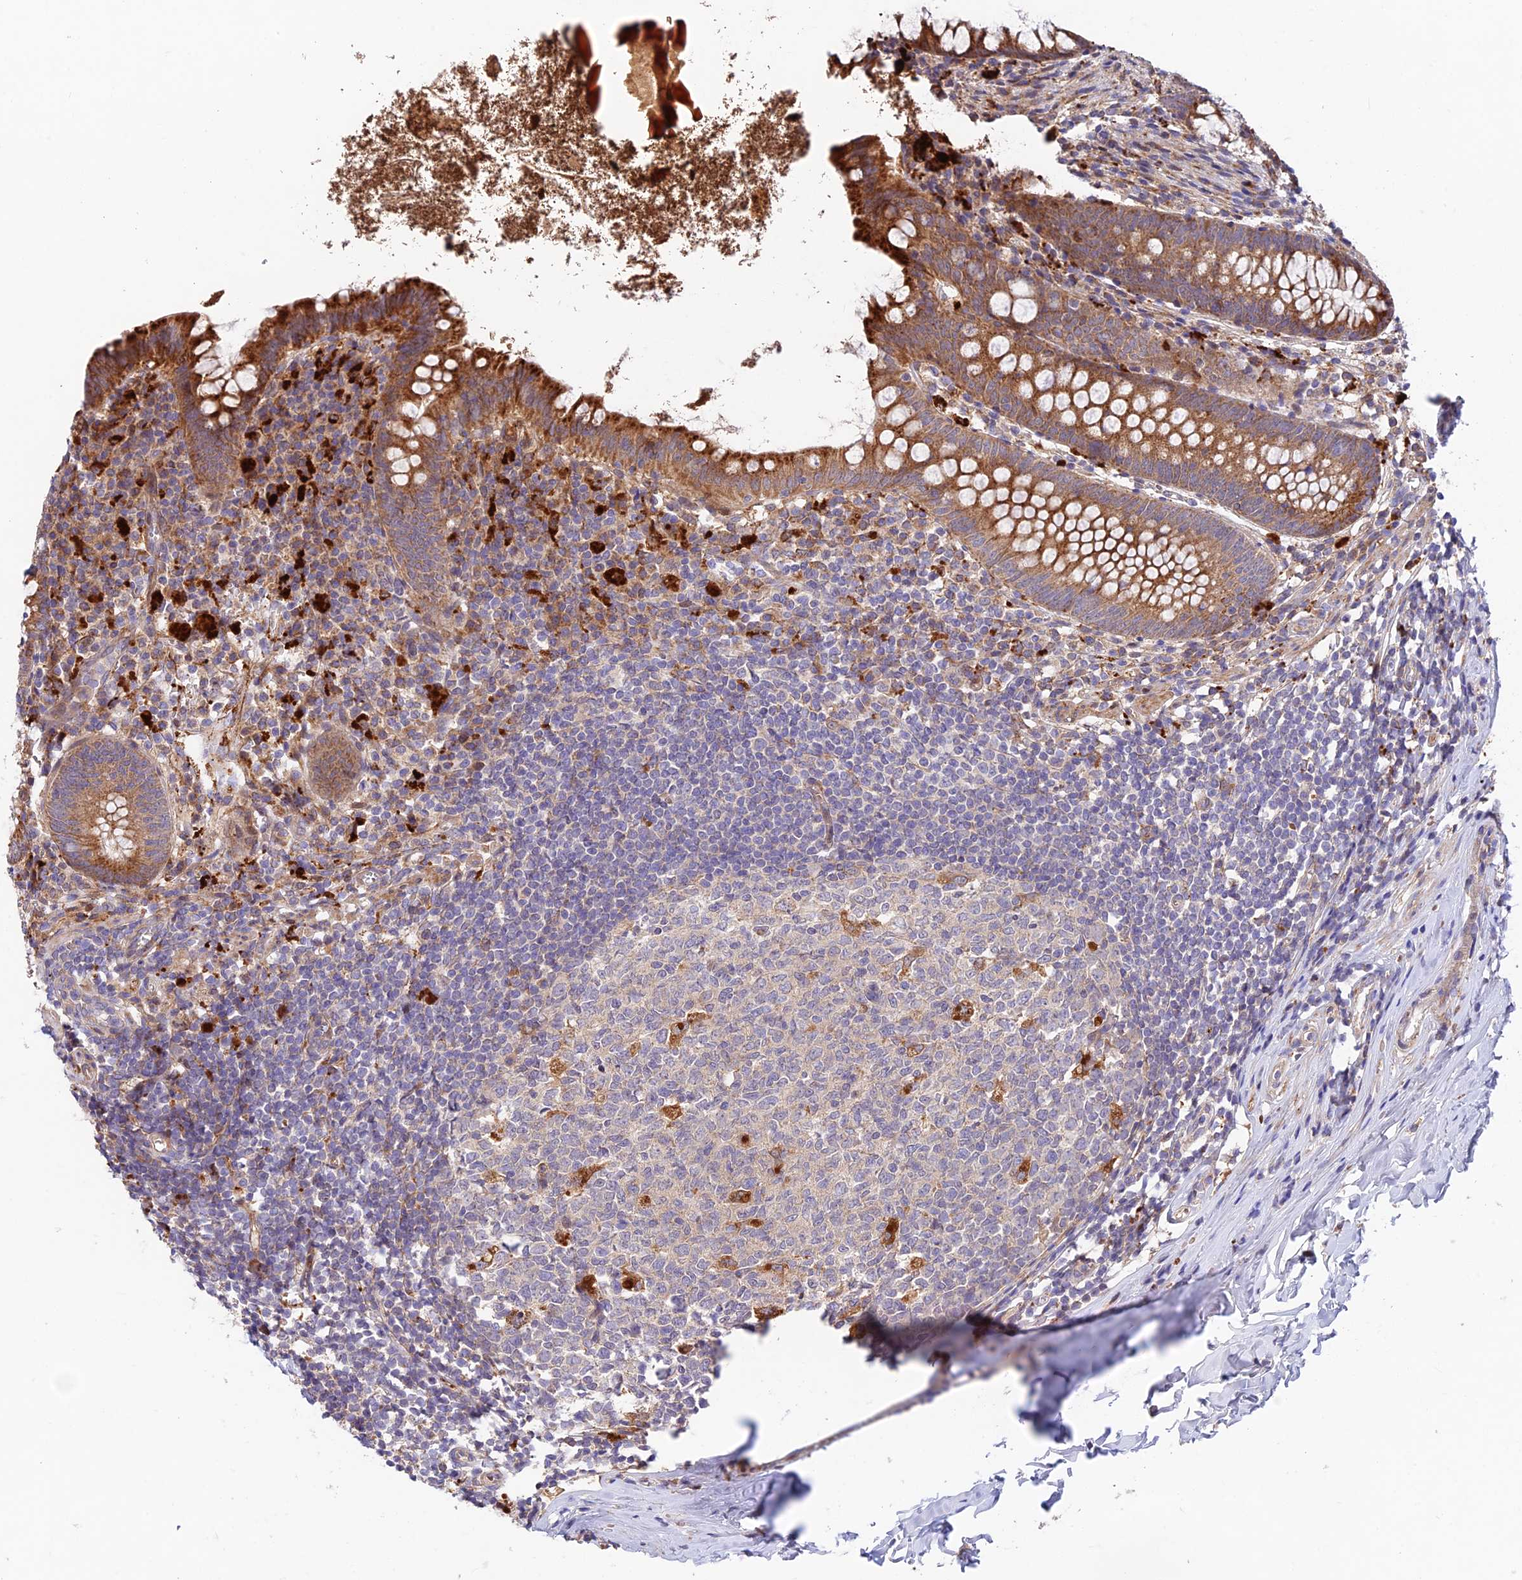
{"staining": {"intensity": "strong", "quantity": ">75%", "location": "cytoplasmic/membranous"}, "tissue": "appendix", "cell_type": "Glandular cells", "image_type": "normal", "snomed": [{"axis": "morphology", "description": "Normal tissue, NOS"}, {"axis": "topography", "description": "Appendix"}], "caption": "Immunohistochemical staining of normal human appendix reveals high levels of strong cytoplasmic/membranous positivity in about >75% of glandular cells.", "gene": "FUOM", "patient": {"sex": "female", "age": 51}}